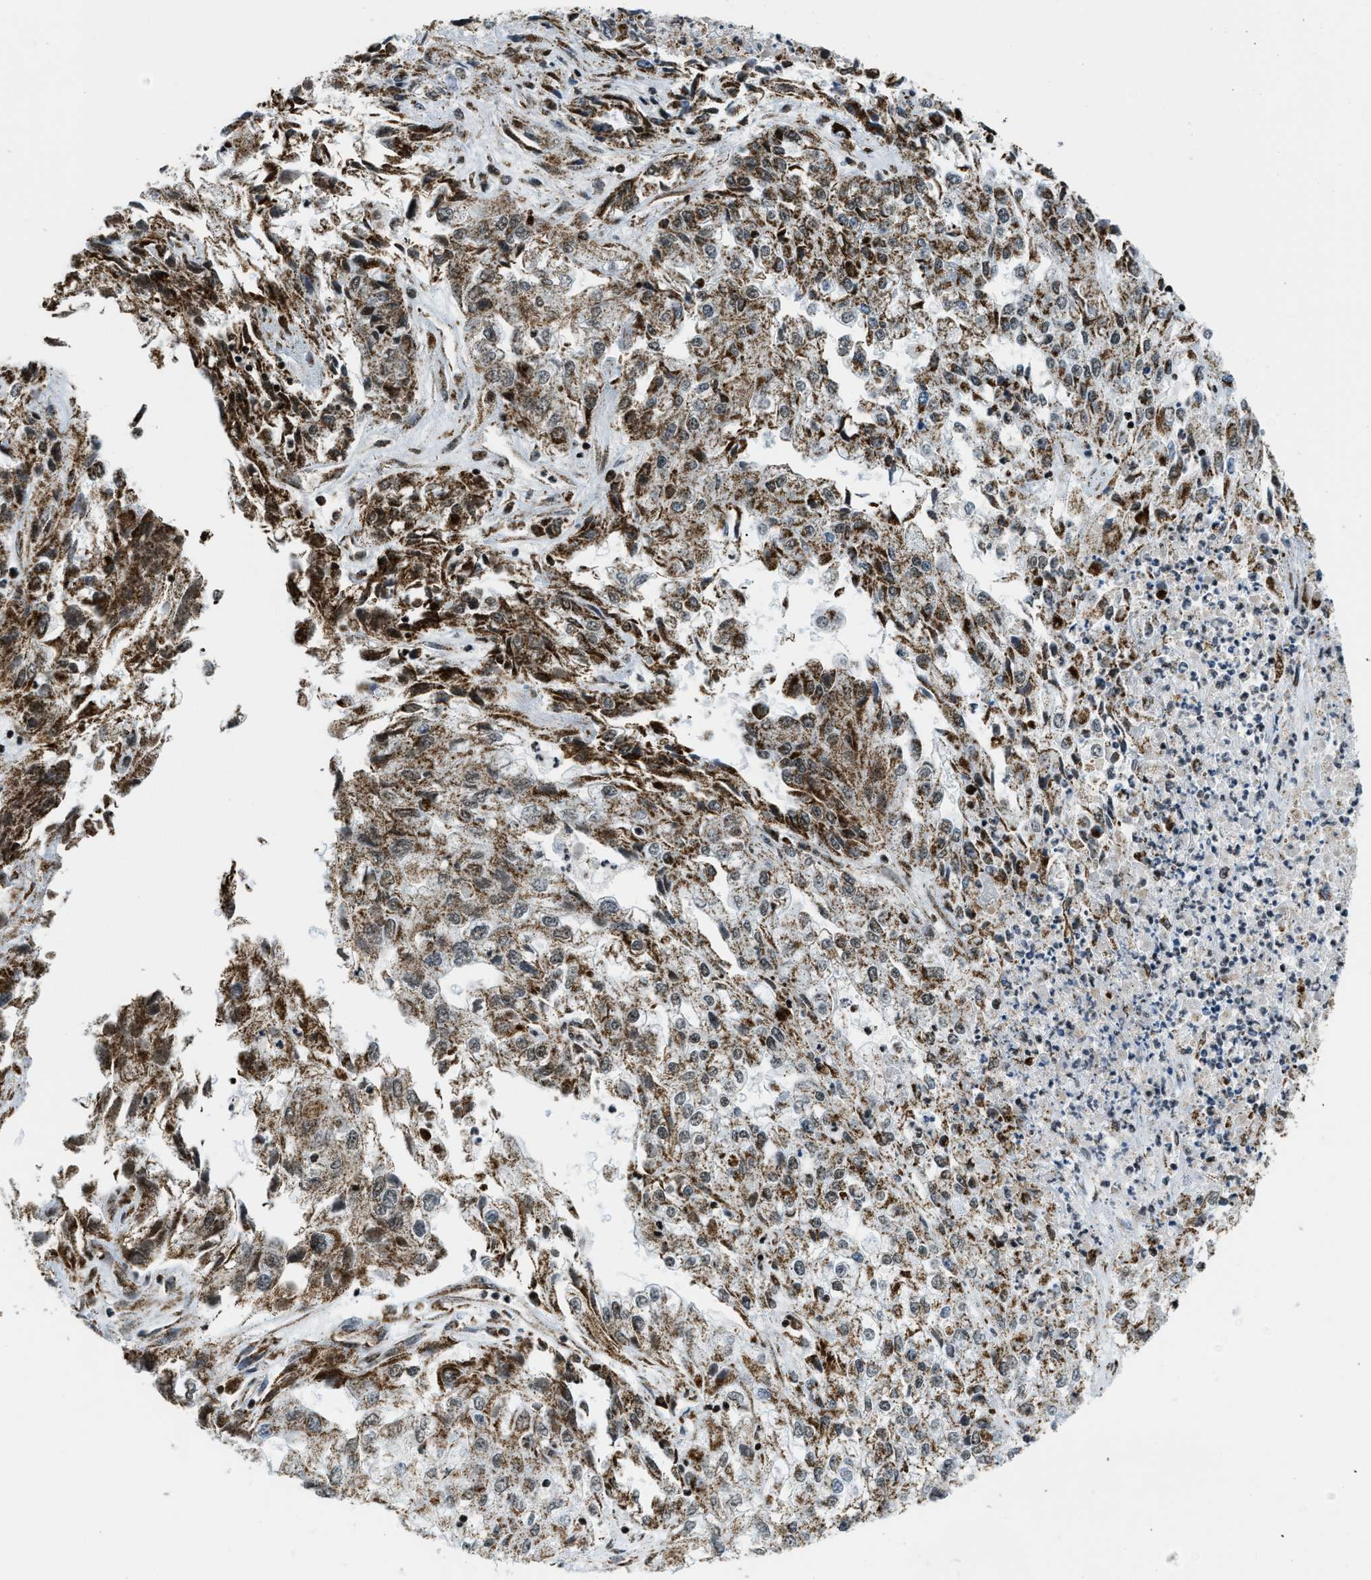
{"staining": {"intensity": "moderate", "quantity": ">75%", "location": "cytoplasmic/membranous"}, "tissue": "endometrial cancer", "cell_type": "Tumor cells", "image_type": "cancer", "snomed": [{"axis": "morphology", "description": "Adenocarcinoma, NOS"}, {"axis": "topography", "description": "Endometrium"}], "caption": "Moderate cytoplasmic/membranous protein positivity is seen in about >75% of tumor cells in endometrial cancer (adenocarcinoma). (DAB (3,3'-diaminobenzidine) IHC with brightfield microscopy, high magnification).", "gene": "GABPB1", "patient": {"sex": "female", "age": 49}}